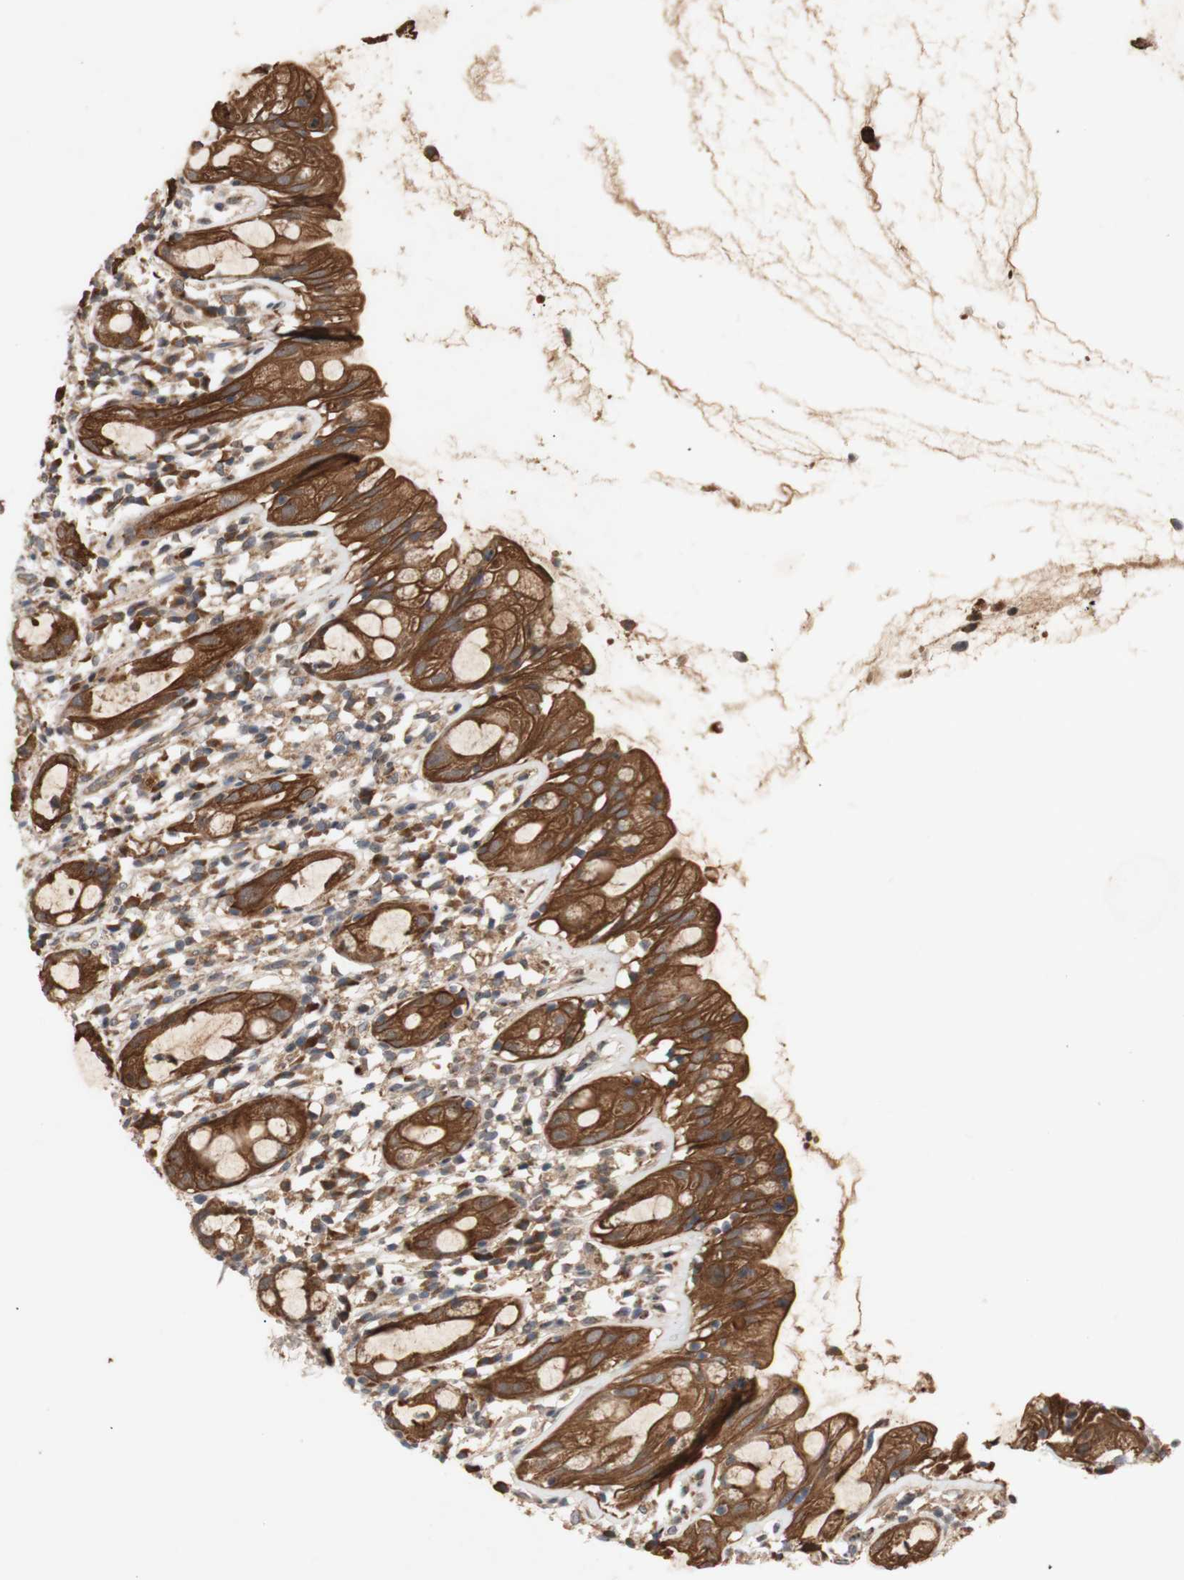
{"staining": {"intensity": "strong", "quantity": ">75%", "location": "cytoplasmic/membranous"}, "tissue": "rectum", "cell_type": "Glandular cells", "image_type": "normal", "snomed": [{"axis": "morphology", "description": "Normal tissue, NOS"}, {"axis": "topography", "description": "Rectum"}], "caption": "Brown immunohistochemical staining in benign rectum exhibits strong cytoplasmic/membranous staining in approximately >75% of glandular cells. The staining was performed using DAB (3,3'-diaminobenzidine) to visualize the protein expression in brown, while the nuclei were stained in blue with hematoxylin (Magnification: 20x).", "gene": "PKN1", "patient": {"sex": "male", "age": 44}}